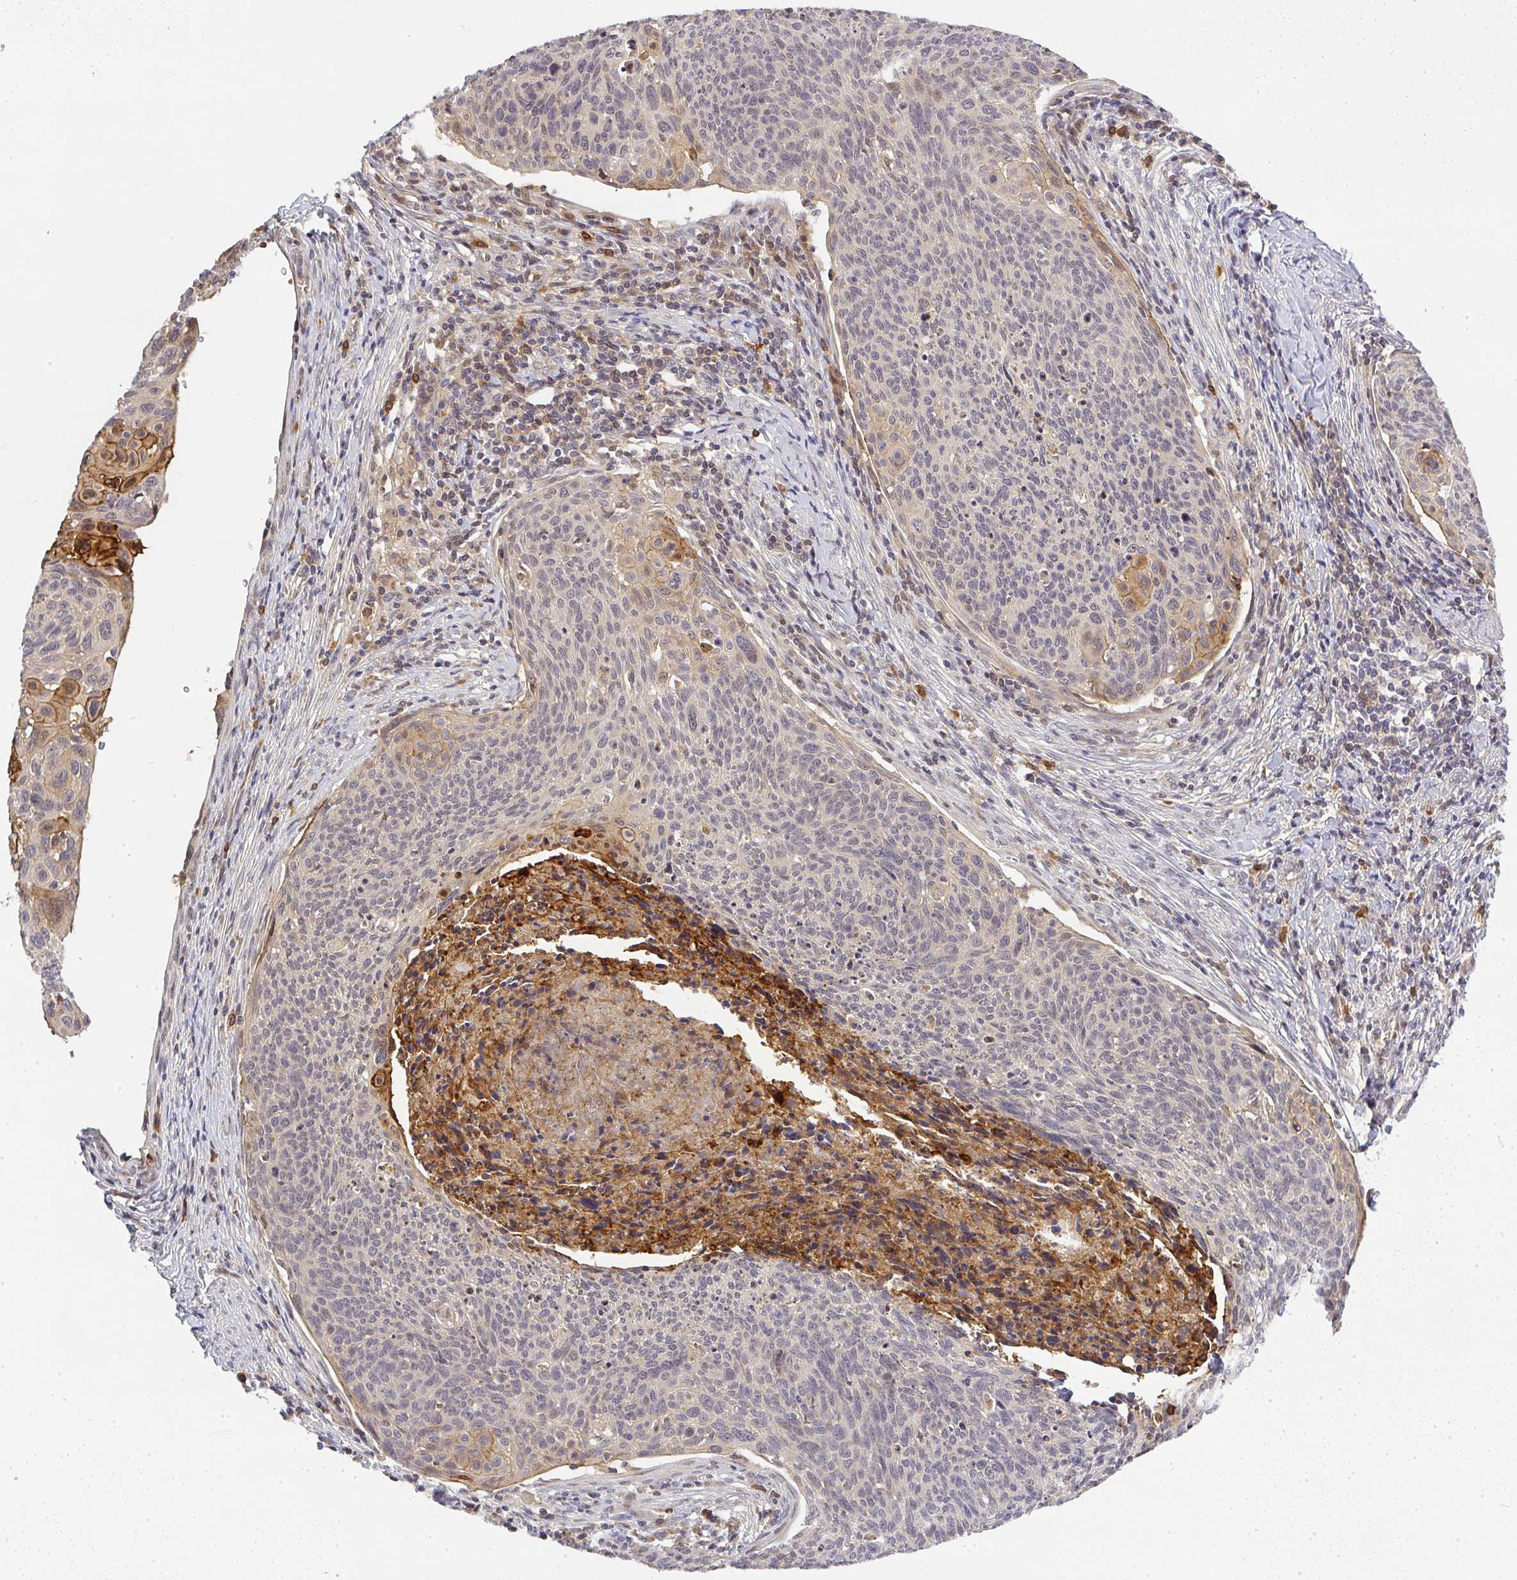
{"staining": {"intensity": "weak", "quantity": "<25%", "location": "cytoplasmic/membranous"}, "tissue": "cervical cancer", "cell_type": "Tumor cells", "image_type": "cancer", "snomed": [{"axis": "morphology", "description": "Squamous cell carcinoma, NOS"}, {"axis": "topography", "description": "Cervix"}], "caption": "Tumor cells are negative for protein expression in human cervical cancer (squamous cell carcinoma).", "gene": "FAM153A", "patient": {"sex": "female", "age": 49}}